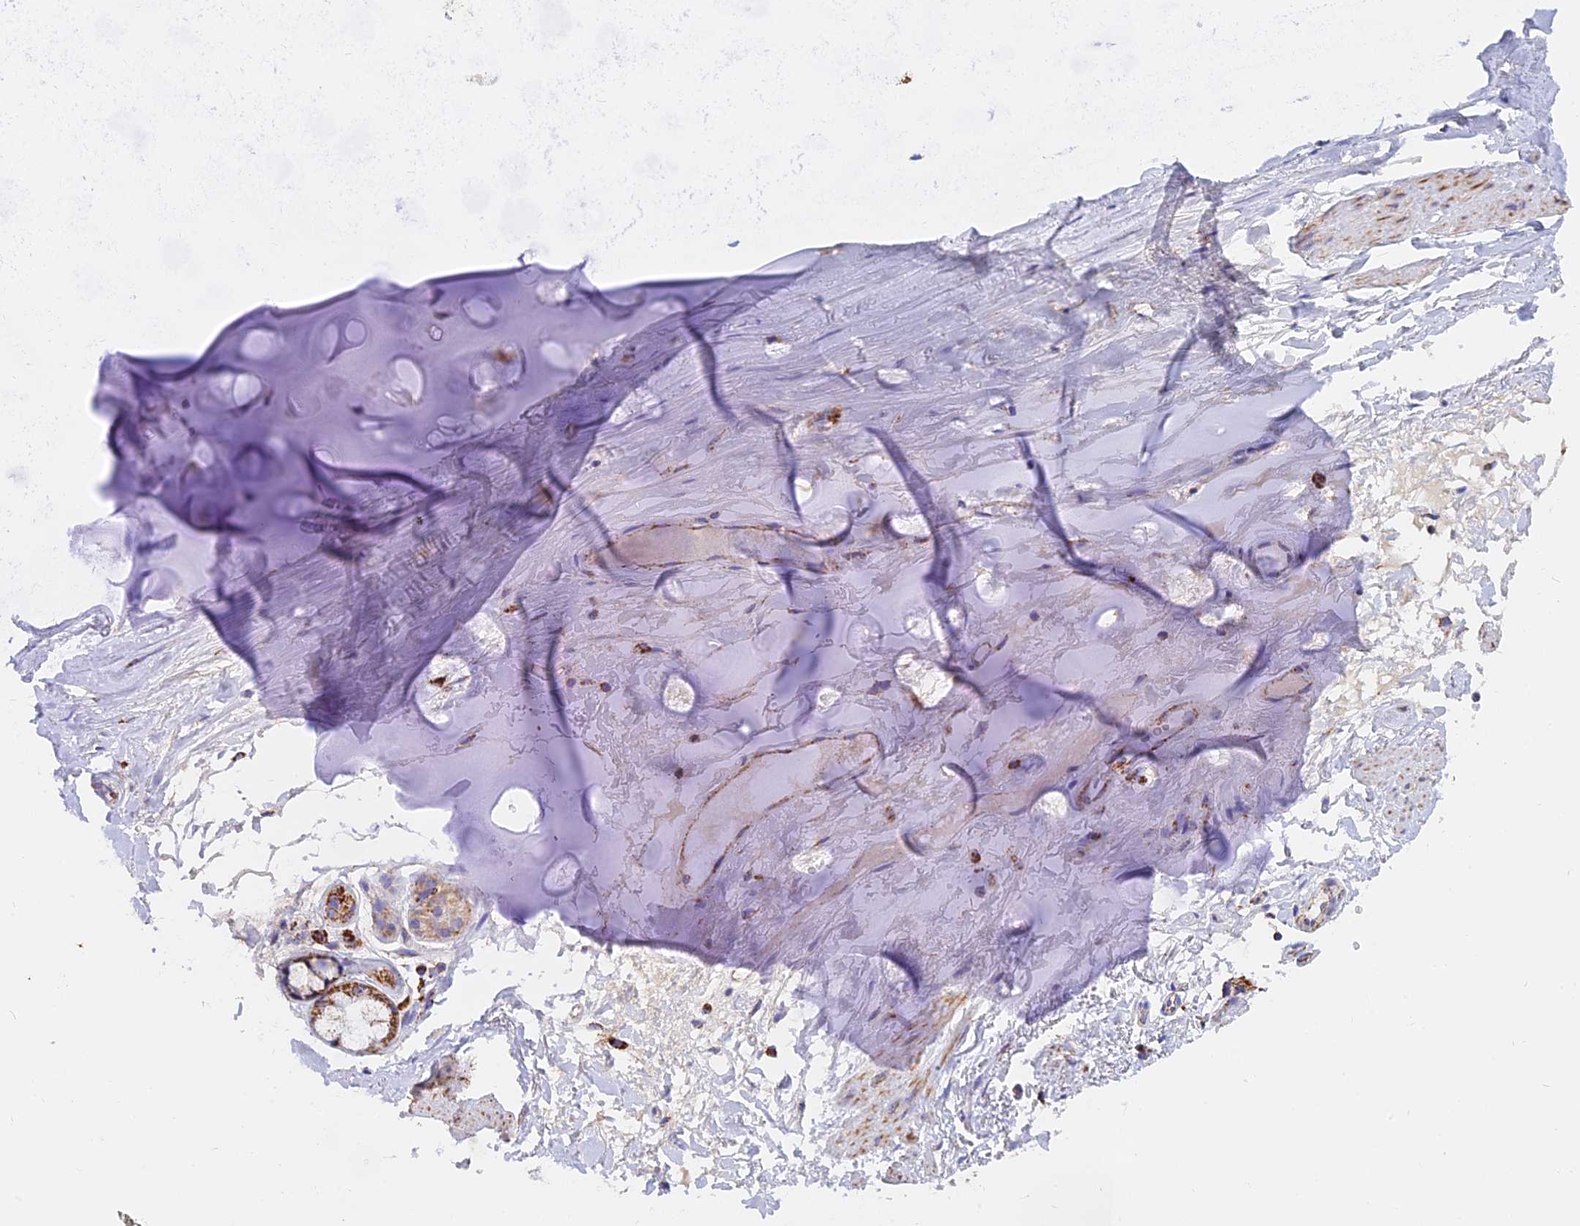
{"staining": {"intensity": "weak", "quantity": ">75%", "location": "cytoplasmic/membranous"}, "tissue": "adipose tissue", "cell_type": "Adipocytes", "image_type": "normal", "snomed": [{"axis": "morphology", "description": "Normal tissue, NOS"}, {"axis": "topography", "description": "Cartilage tissue"}], "caption": "Immunohistochemical staining of unremarkable adipose tissue shows weak cytoplasmic/membranous protein staining in about >75% of adipocytes. The protein is shown in brown color, while the nuclei are stained blue.", "gene": "NDUFB6", "patient": {"sex": "female", "age": 63}}